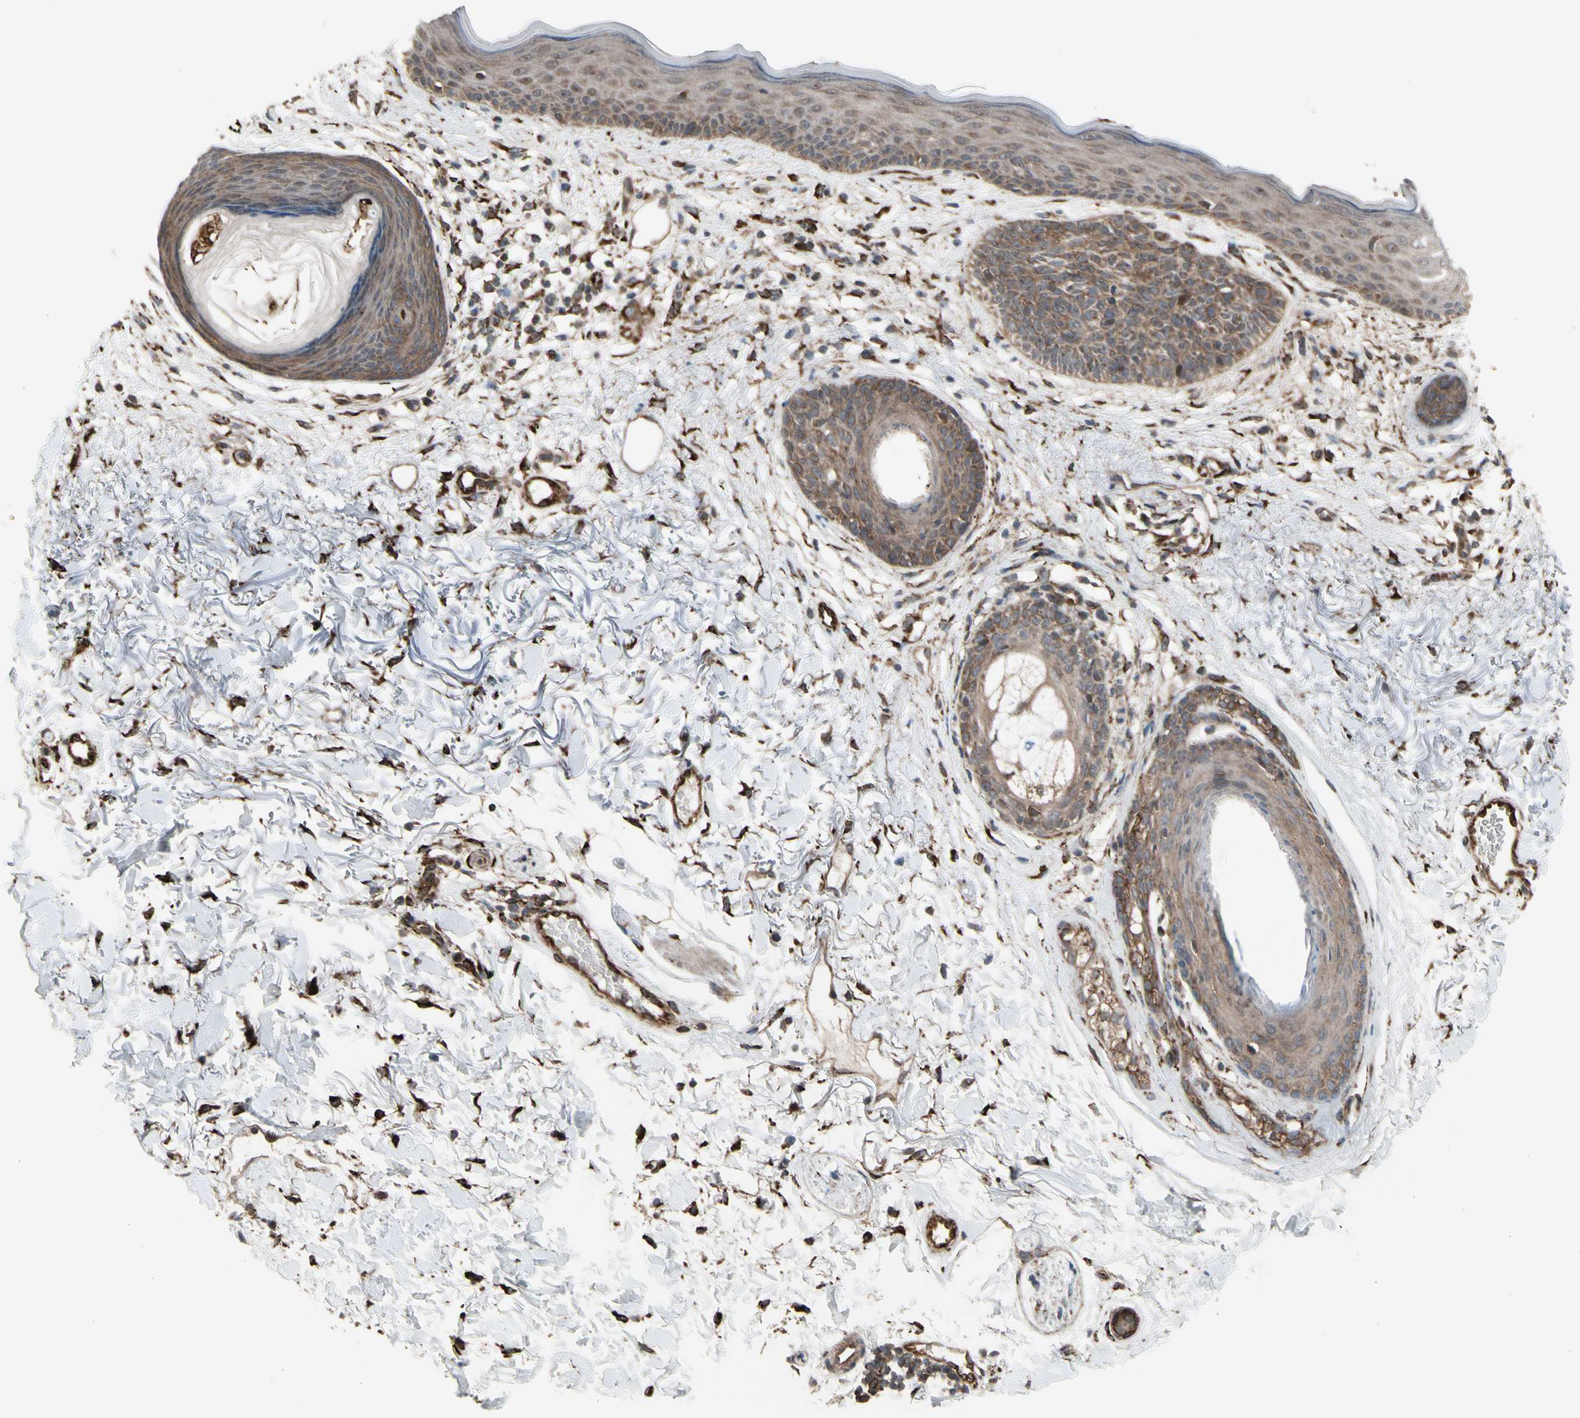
{"staining": {"intensity": "moderate", "quantity": ">75%", "location": "cytoplasmic/membranous"}, "tissue": "skin cancer", "cell_type": "Tumor cells", "image_type": "cancer", "snomed": [{"axis": "morphology", "description": "Basal cell carcinoma"}, {"axis": "topography", "description": "Skin"}], "caption": "About >75% of tumor cells in human skin cancer (basal cell carcinoma) reveal moderate cytoplasmic/membranous protein staining as visualized by brown immunohistochemical staining.", "gene": "SLC39A9", "patient": {"sex": "female", "age": 70}}